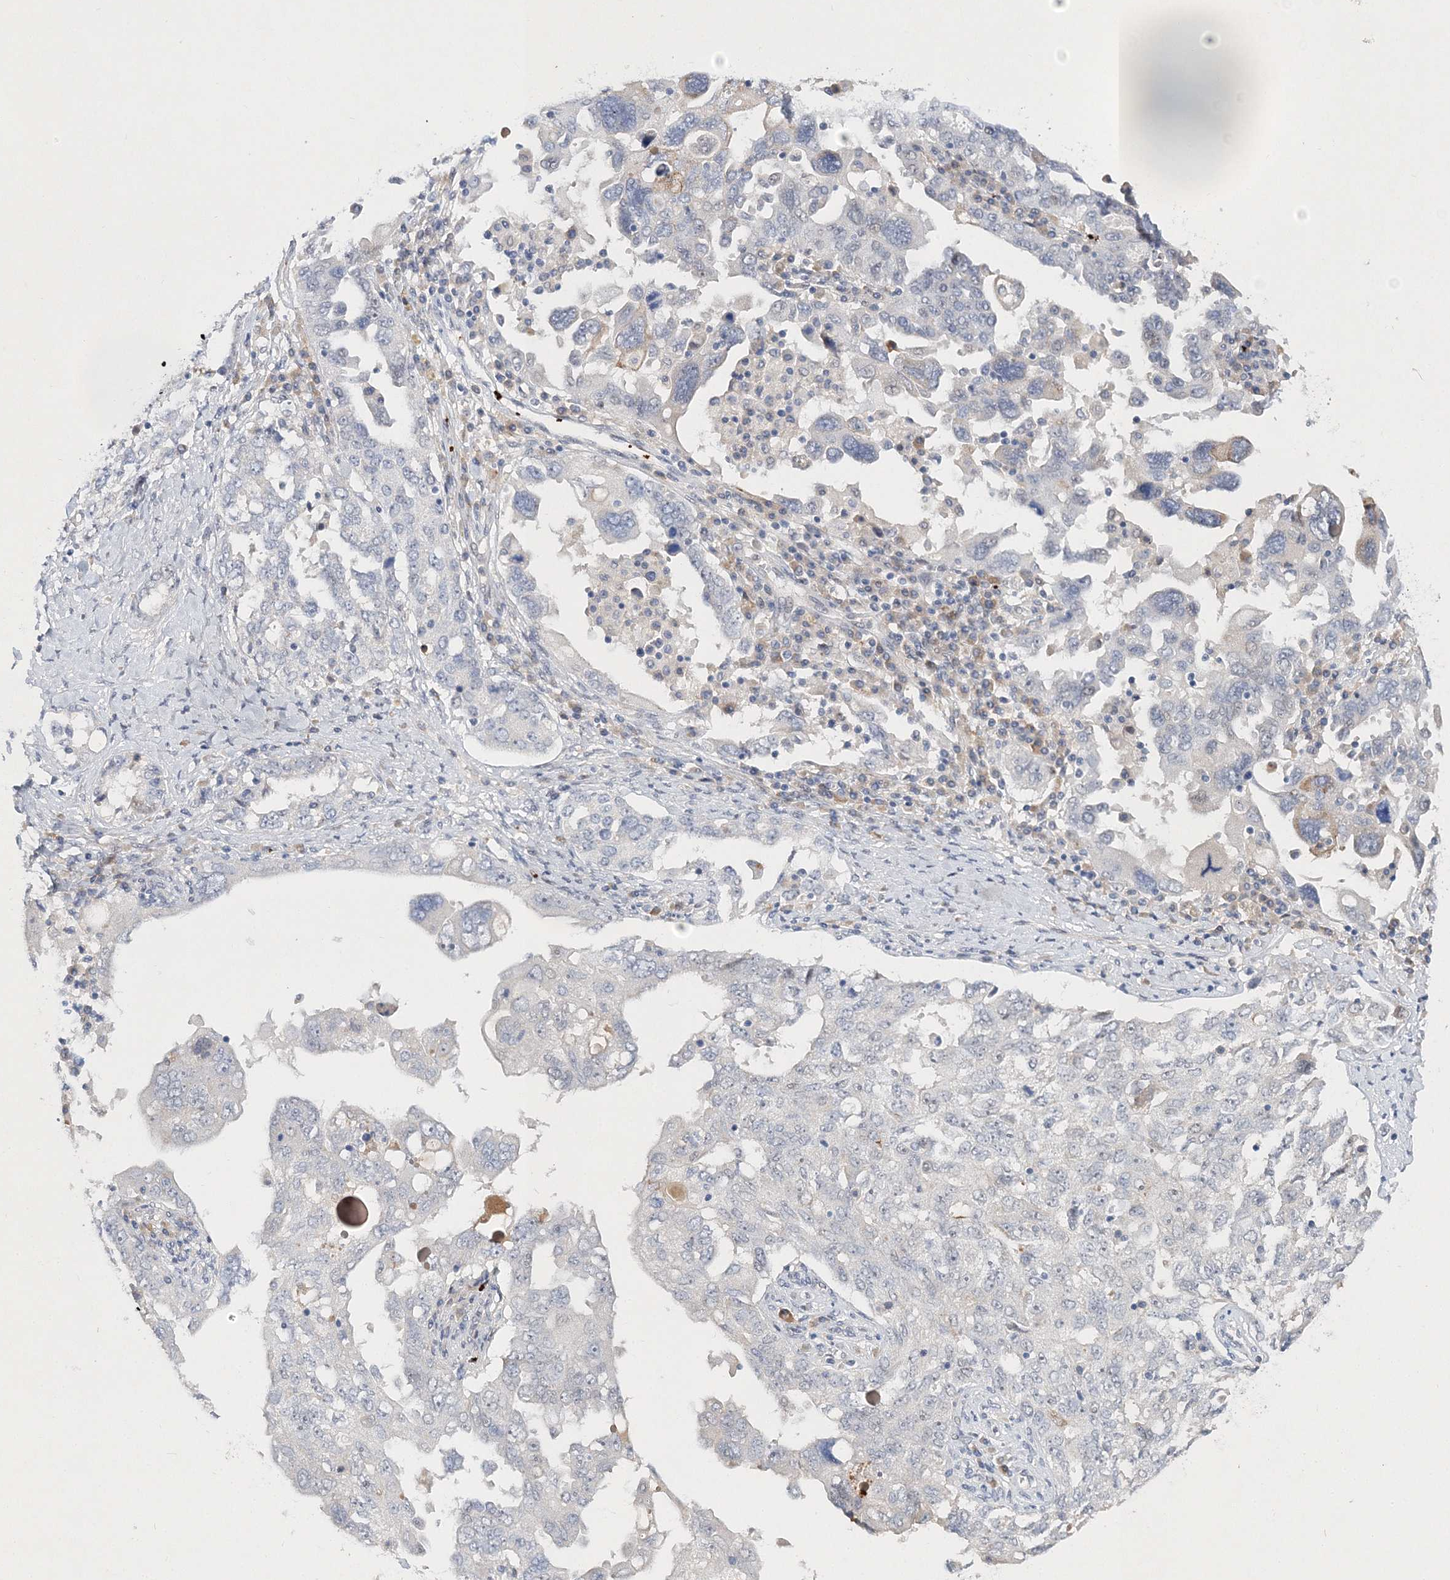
{"staining": {"intensity": "negative", "quantity": "none", "location": "none"}, "tissue": "ovarian cancer", "cell_type": "Tumor cells", "image_type": "cancer", "snomed": [{"axis": "morphology", "description": "Carcinoma, endometroid"}, {"axis": "topography", "description": "Ovary"}], "caption": "Photomicrograph shows no protein positivity in tumor cells of ovarian endometroid carcinoma tissue.", "gene": "MYOZ2", "patient": {"sex": "female", "age": 62}}